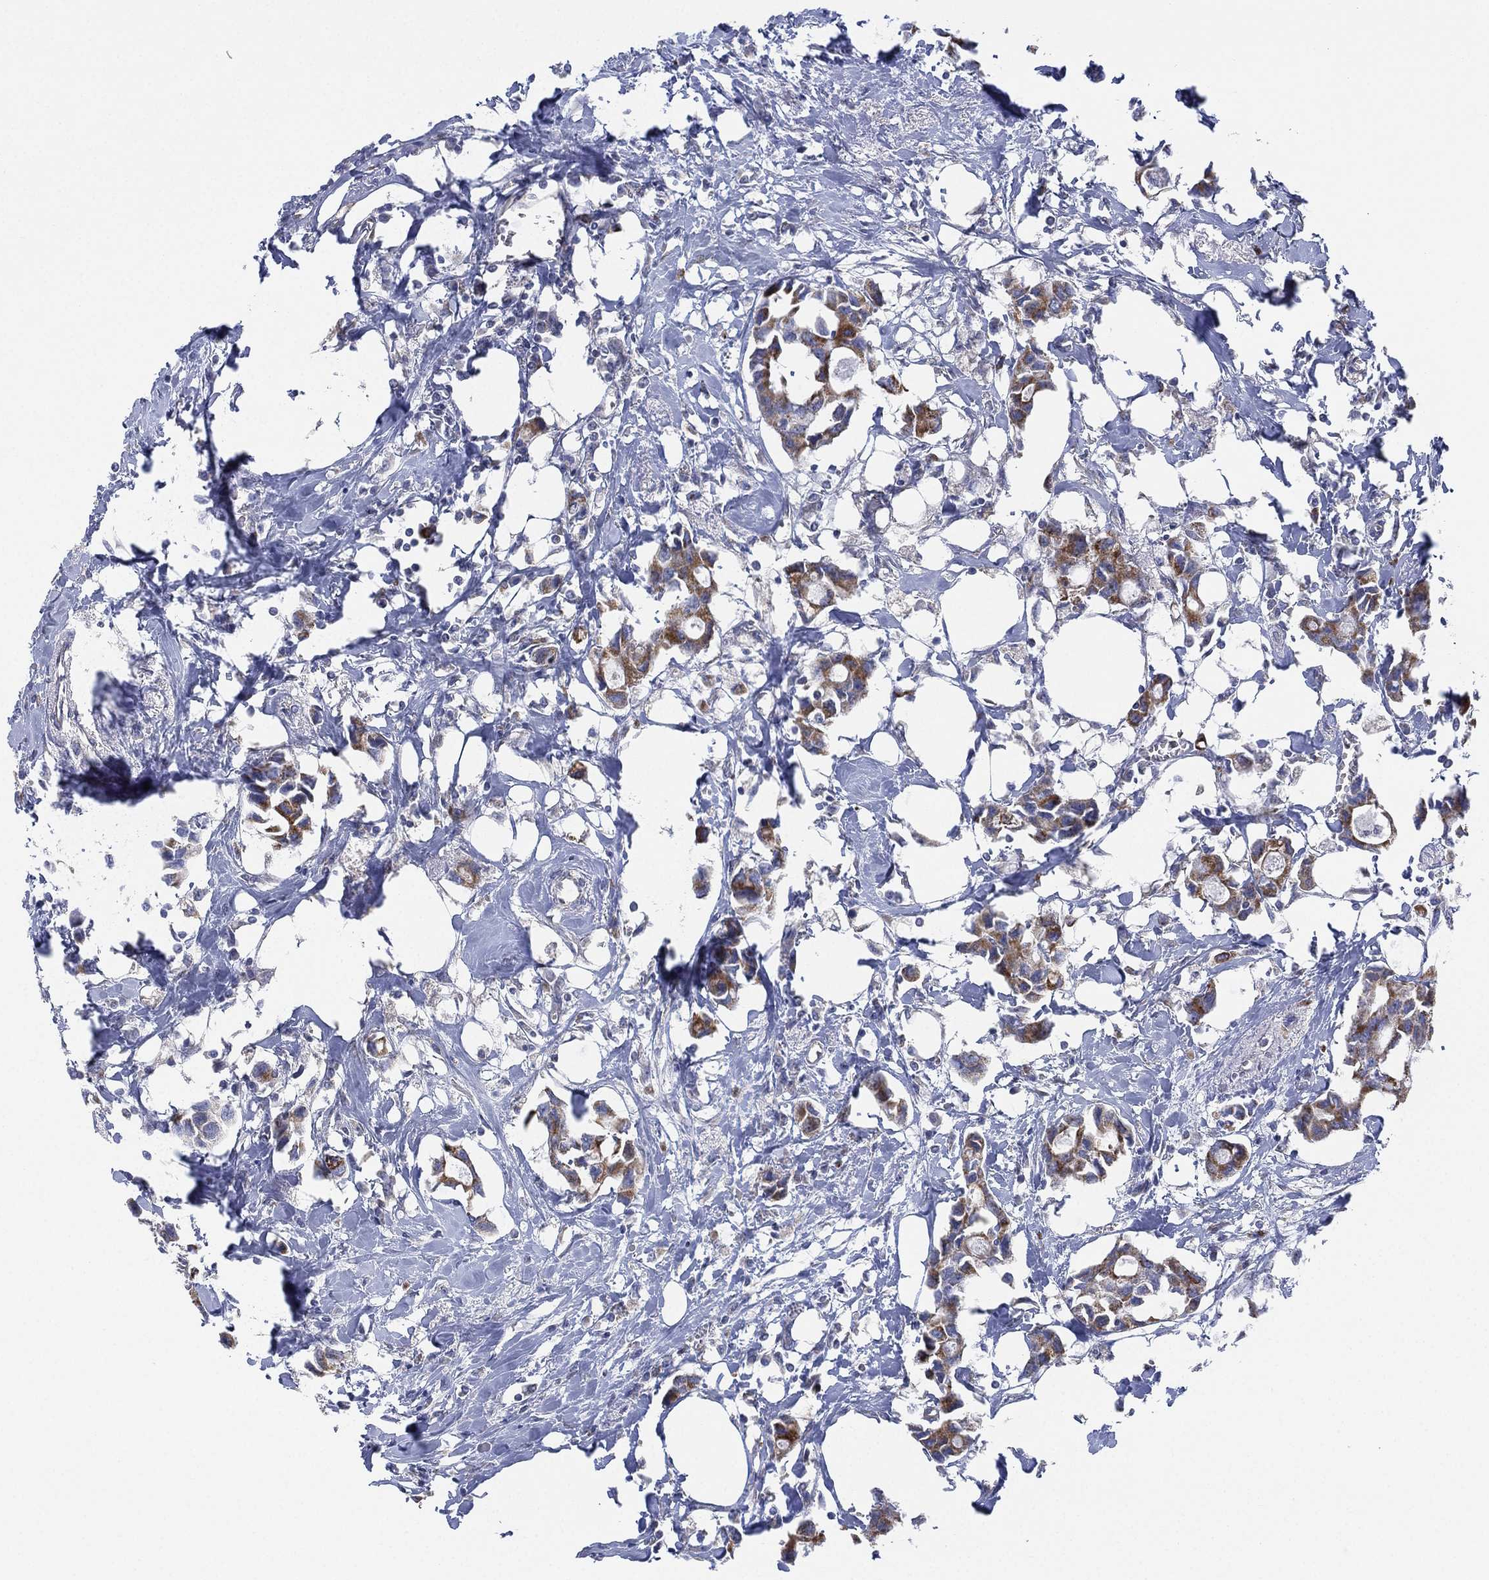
{"staining": {"intensity": "moderate", "quantity": "25%-75%", "location": "cytoplasmic/membranous"}, "tissue": "breast cancer", "cell_type": "Tumor cells", "image_type": "cancer", "snomed": [{"axis": "morphology", "description": "Duct carcinoma"}, {"axis": "topography", "description": "Breast"}], "caption": "Moderate cytoplasmic/membranous staining is identified in about 25%-75% of tumor cells in invasive ductal carcinoma (breast).", "gene": "INA", "patient": {"sex": "female", "age": 83}}